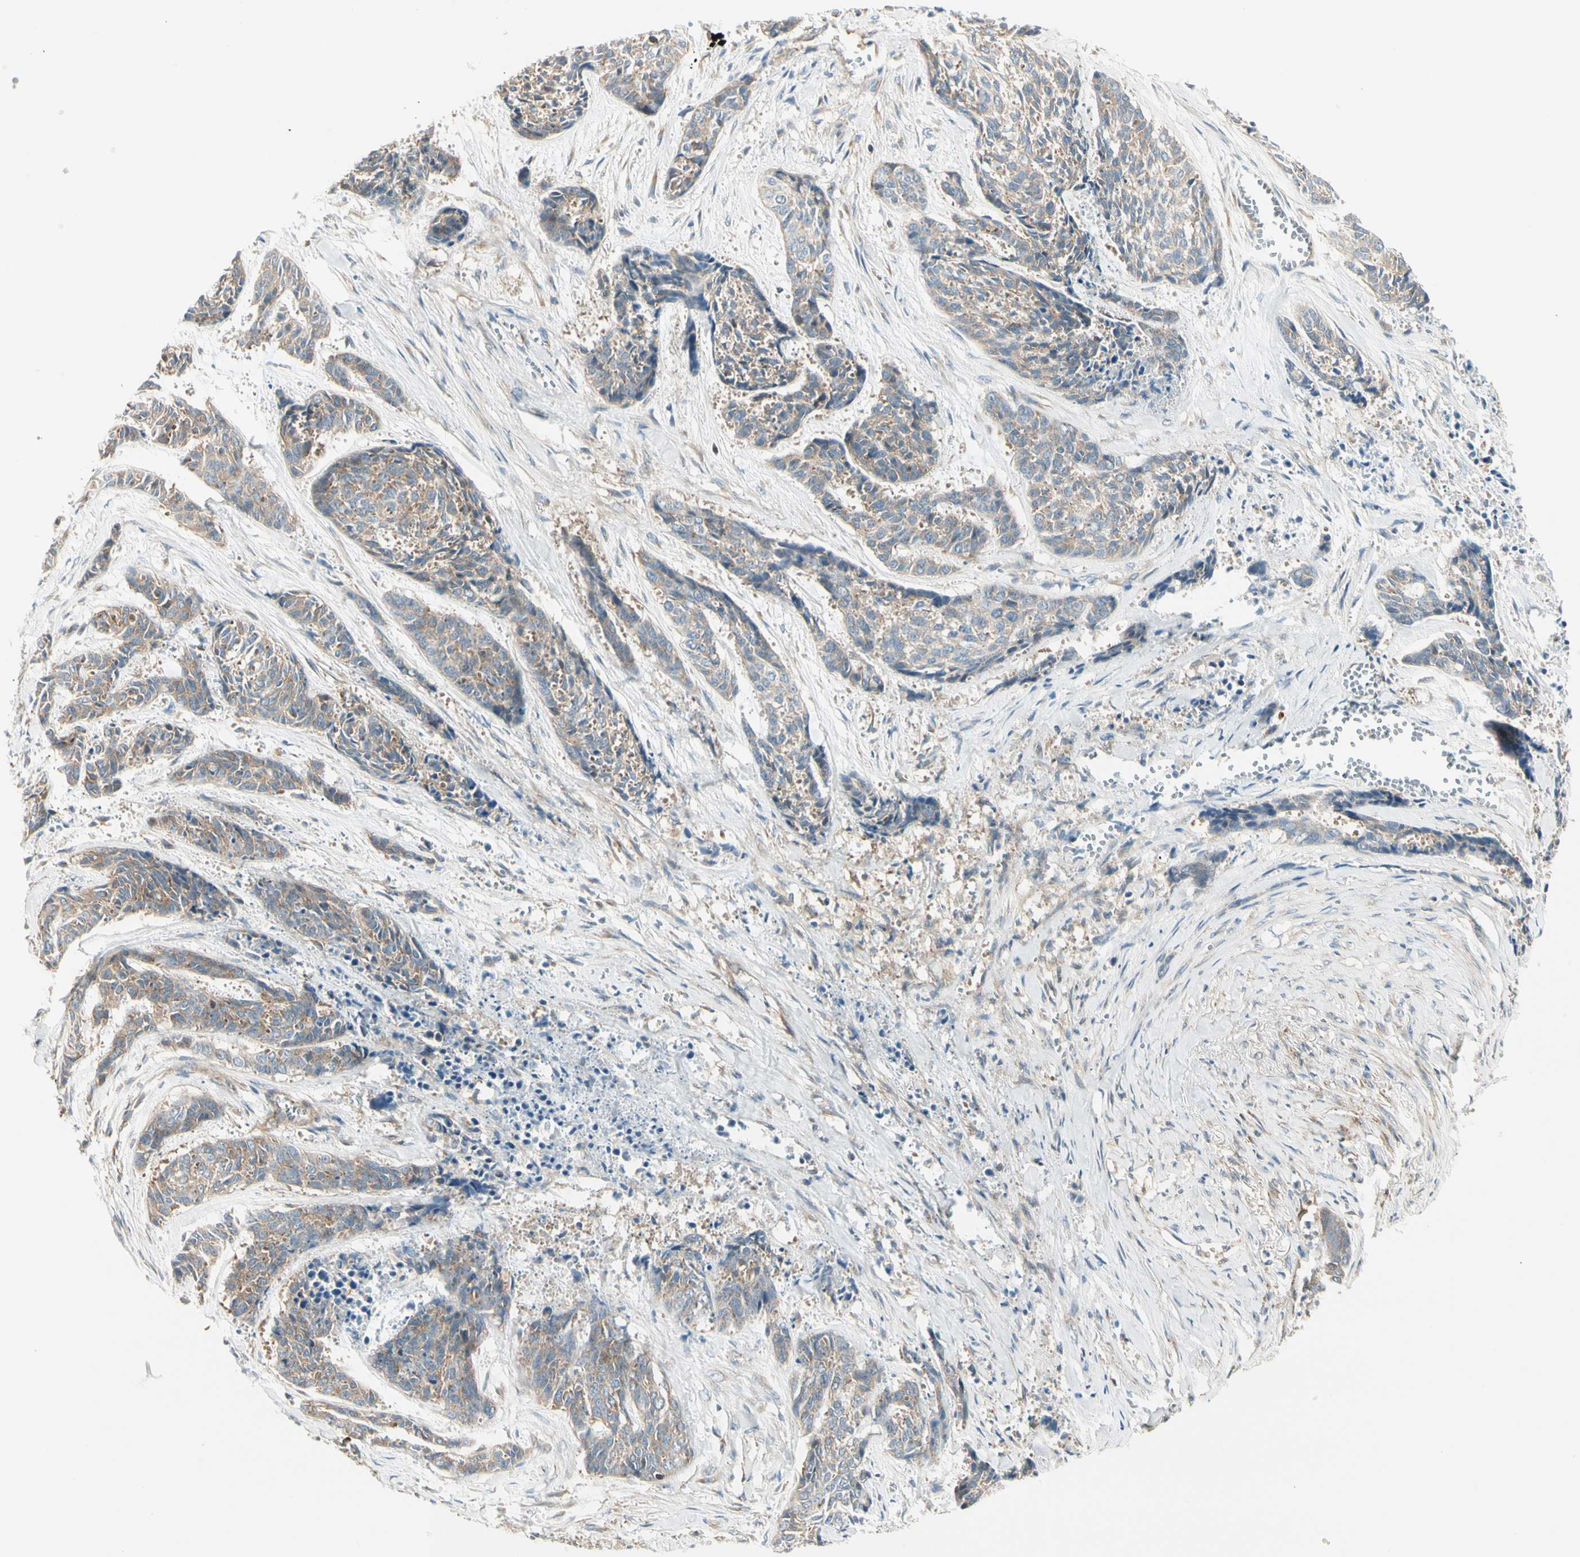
{"staining": {"intensity": "weak", "quantity": ">75%", "location": "cytoplasmic/membranous"}, "tissue": "skin cancer", "cell_type": "Tumor cells", "image_type": "cancer", "snomed": [{"axis": "morphology", "description": "Basal cell carcinoma"}, {"axis": "topography", "description": "Skin"}], "caption": "Human skin basal cell carcinoma stained with a protein marker displays weak staining in tumor cells.", "gene": "AGFG1", "patient": {"sex": "female", "age": 64}}